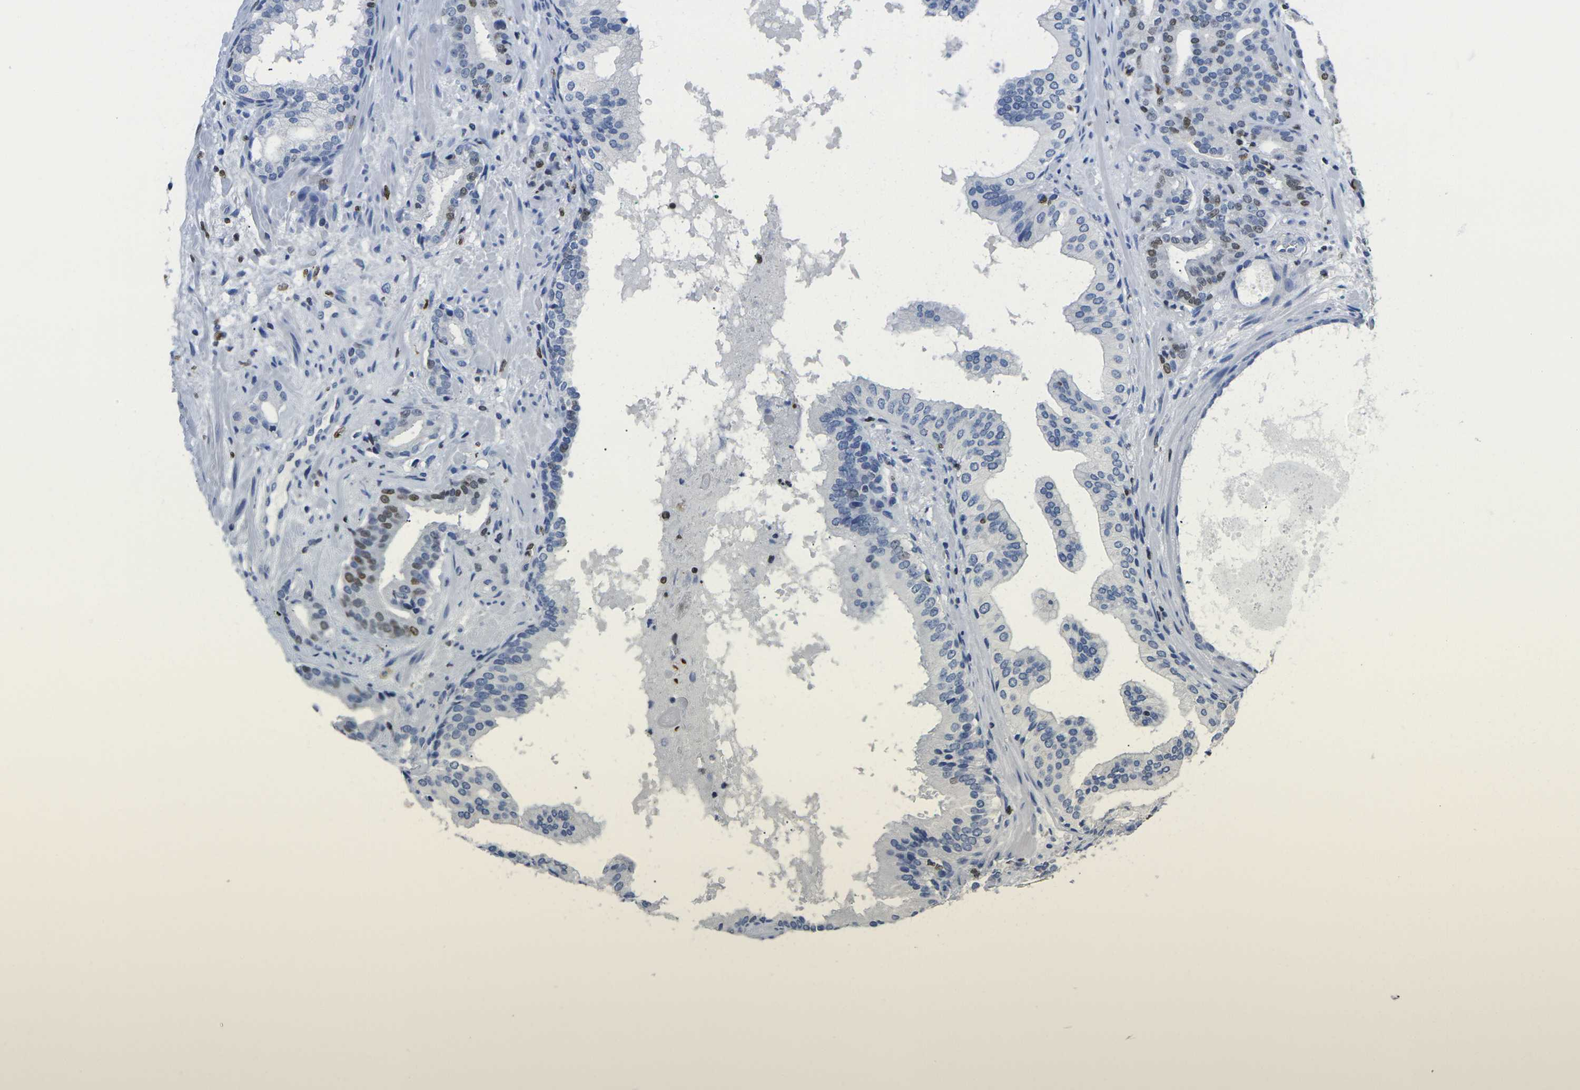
{"staining": {"intensity": "strong", "quantity": "<25%", "location": "nuclear"}, "tissue": "prostate cancer", "cell_type": "Tumor cells", "image_type": "cancer", "snomed": [{"axis": "morphology", "description": "Adenocarcinoma, Low grade"}, {"axis": "topography", "description": "Prostate"}], "caption": "Tumor cells reveal strong nuclear positivity in about <25% of cells in prostate cancer (low-grade adenocarcinoma). The staining was performed using DAB (3,3'-diaminobenzidine), with brown indicating positive protein expression. Nuclei are stained blue with hematoxylin.", "gene": "DRAXIN", "patient": {"sex": "male", "age": 63}}